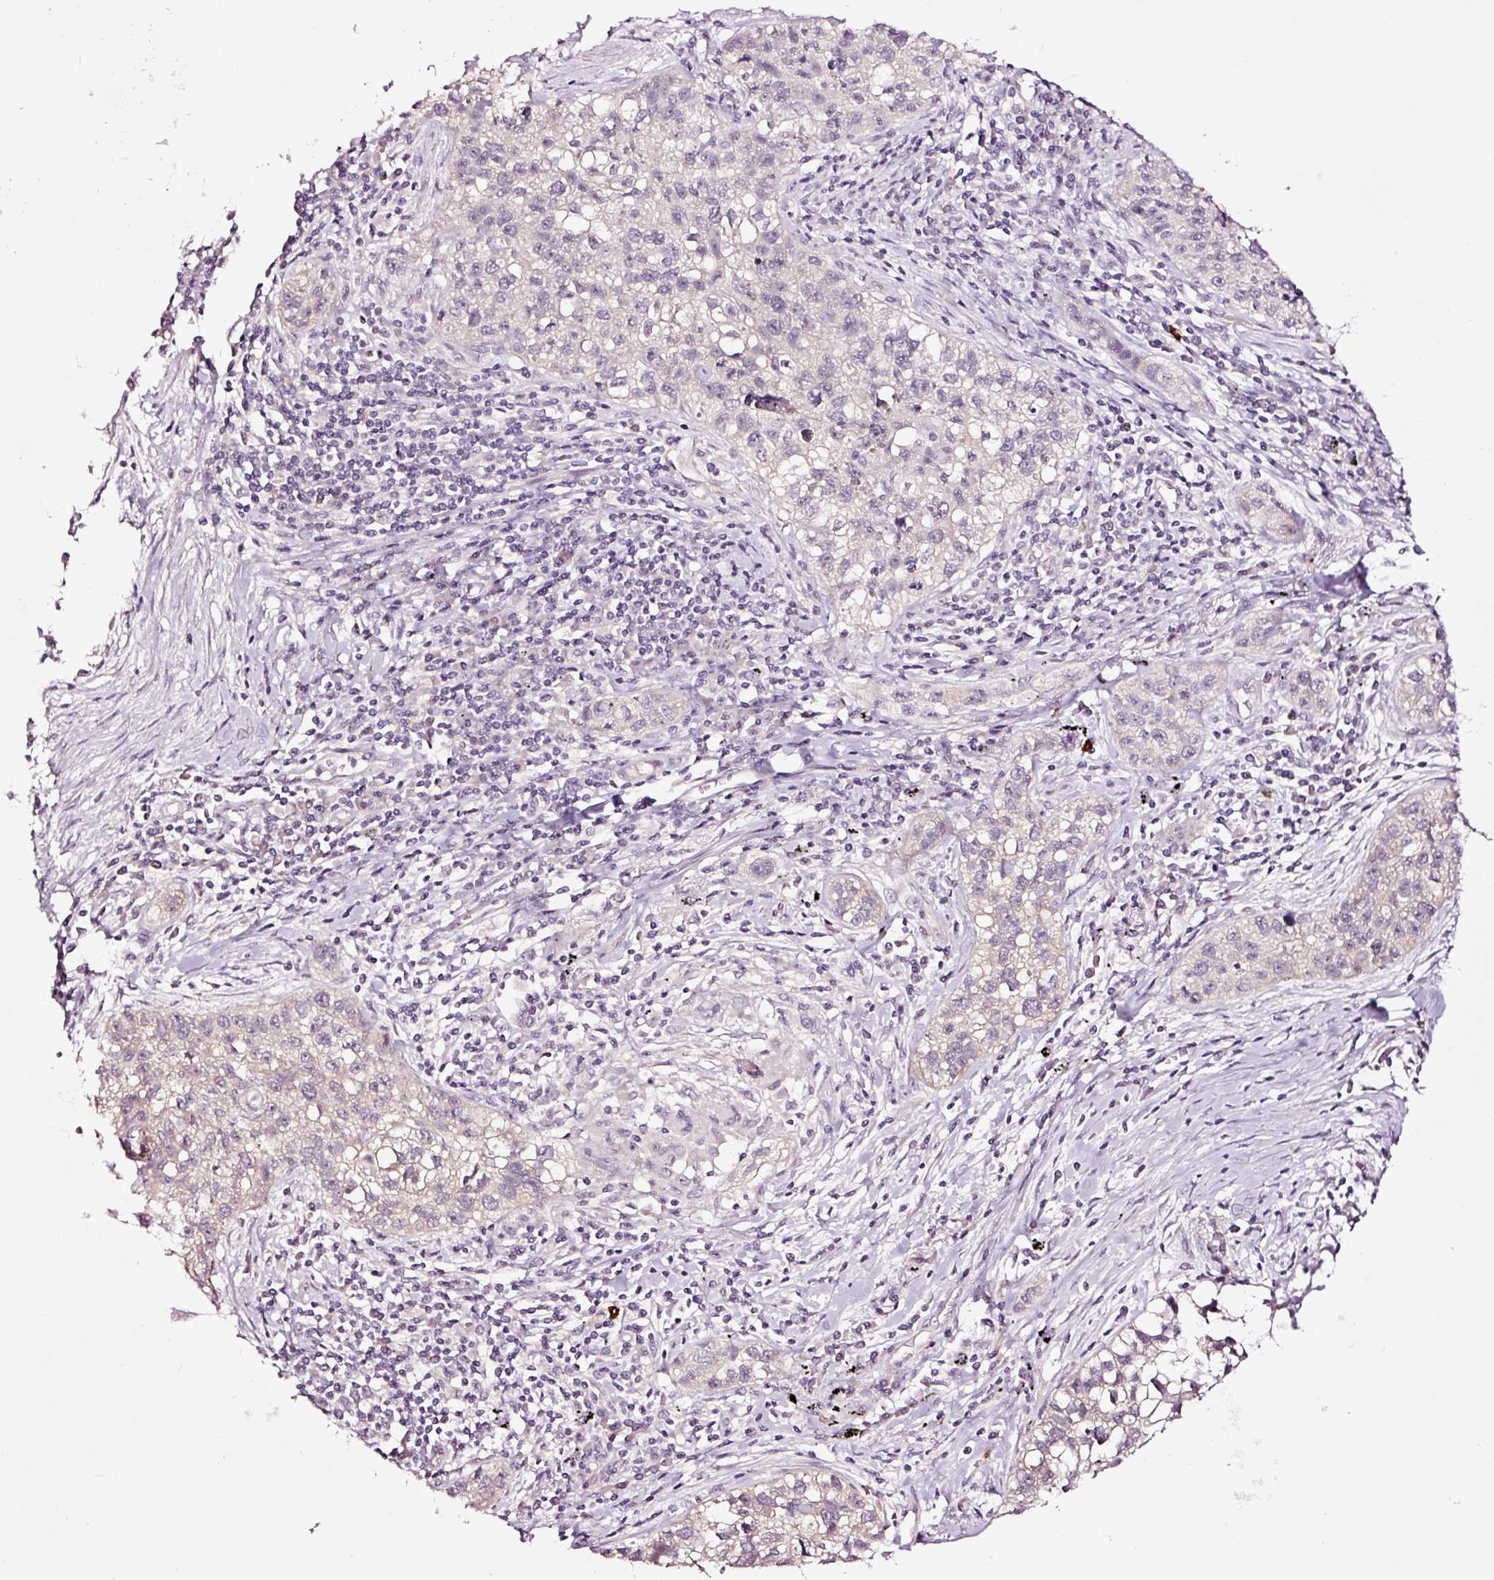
{"staining": {"intensity": "weak", "quantity": "25%-75%", "location": "cytoplasmic/membranous"}, "tissue": "lung cancer", "cell_type": "Tumor cells", "image_type": "cancer", "snomed": [{"axis": "morphology", "description": "Squamous cell carcinoma, NOS"}, {"axis": "topography", "description": "Lung"}], "caption": "A photomicrograph of squamous cell carcinoma (lung) stained for a protein reveals weak cytoplasmic/membranous brown staining in tumor cells.", "gene": "UTP14A", "patient": {"sex": "male", "age": 74}}